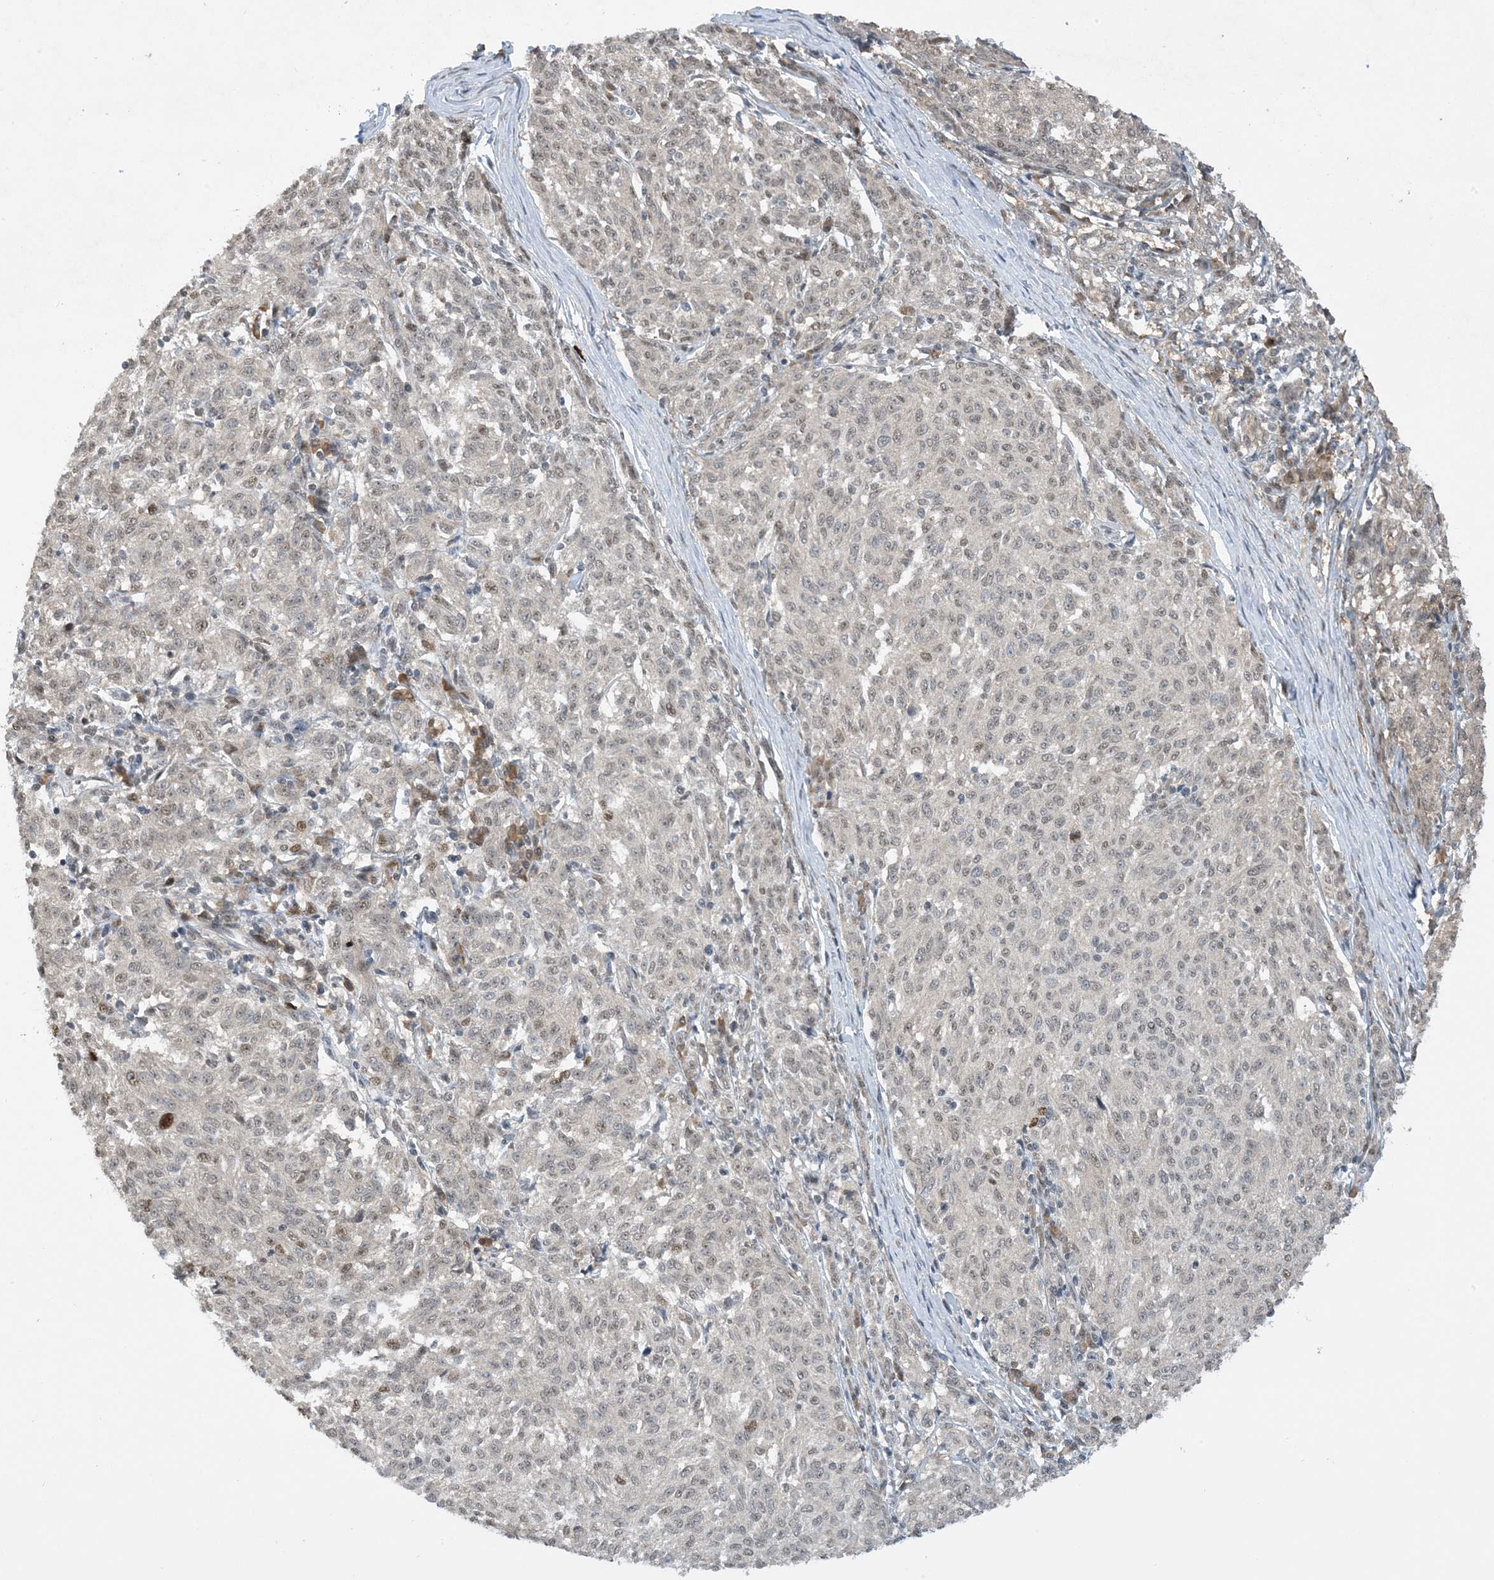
{"staining": {"intensity": "weak", "quantity": "25%-75%", "location": "nuclear"}, "tissue": "melanoma", "cell_type": "Tumor cells", "image_type": "cancer", "snomed": [{"axis": "morphology", "description": "Malignant melanoma, NOS"}, {"axis": "topography", "description": "Skin"}], "caption": "The immunohistochemical stain shows weak nuclear positivity in tumor cells of melanoma tissue.", "gene": "ACYP2", "patient": {"sex": "female", "age": 72}}